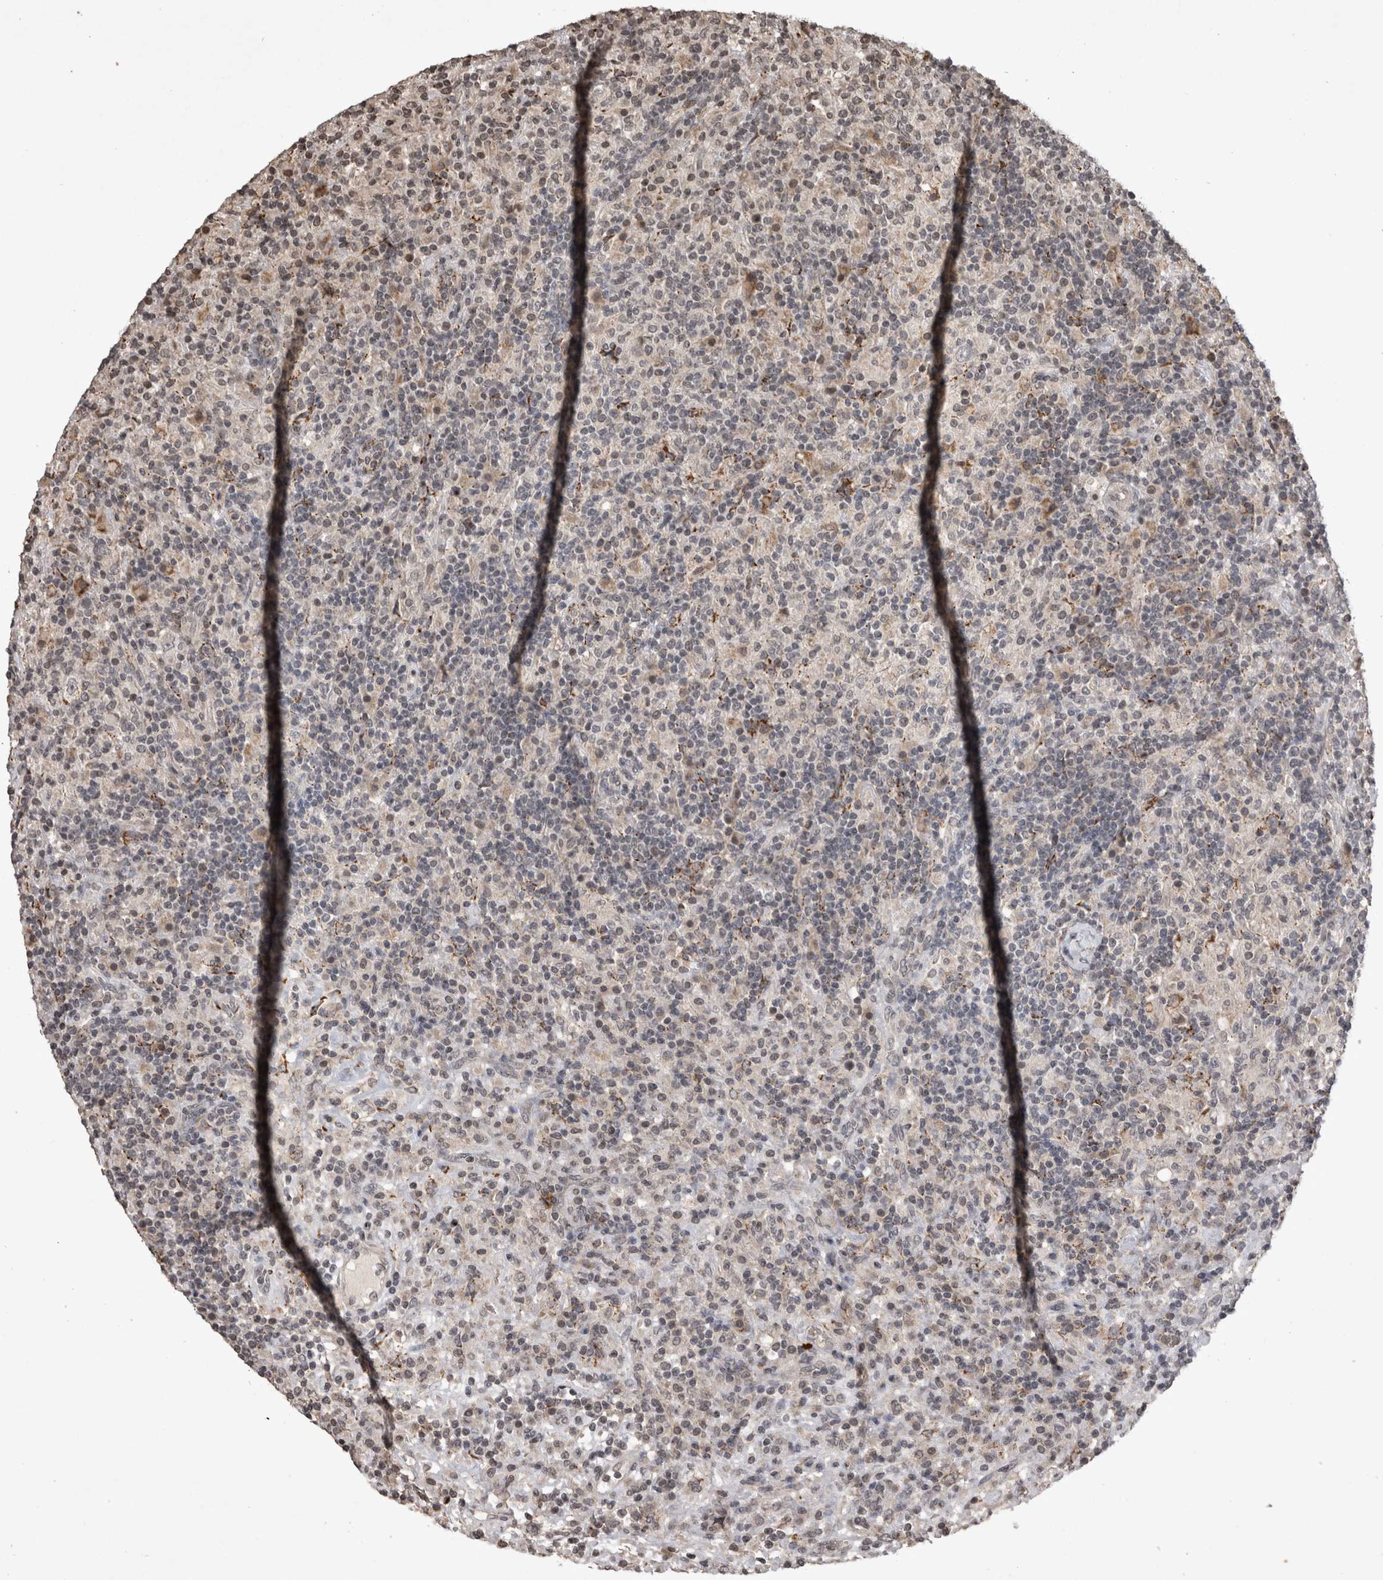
{"staining": {"intensity": "negative", "quantity": "none", "location": "none"}, "tissue": "lymphoma", "cell_type": "Tumor cells", "image_type": "cancer", "snomed": [{"axis": "morphology", "description": "Hodgkin's disease, NOS"}, {"axis": "topography", "description": "Lymph node"}], "caption": "This is a photomicrograph of immunohistochemistry (IHC) staining of Hodgkin's disease, which shows no expression in tumor cells.", "gene": "HRK", "patient": {"sex": "male", "age": 70}}